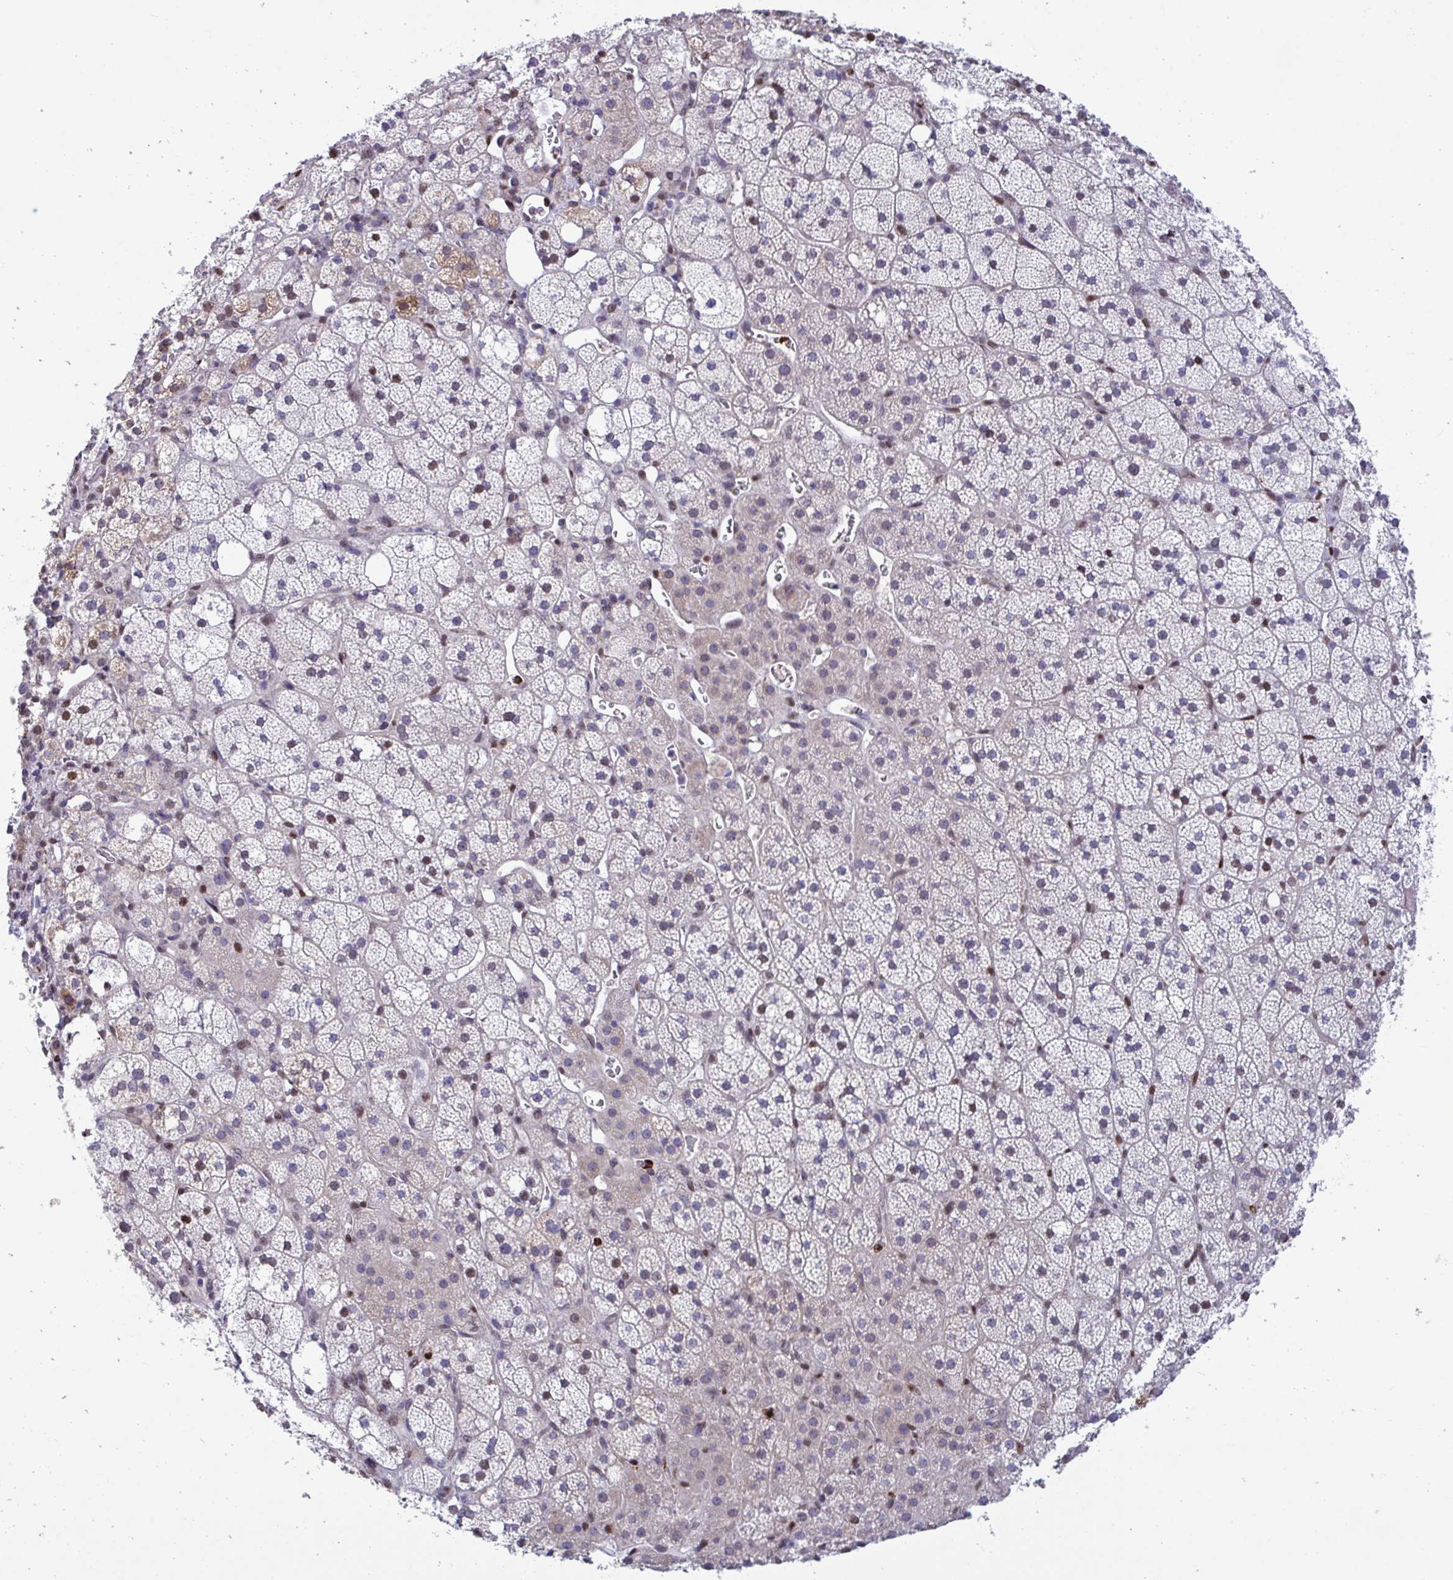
{"staining": {"intensity": "moderate", "quantity": "<25%", "location": "nuclear"}, "tissue": "adrenal gland", "cell_type": "Glandular cells", "image_type": "normal", "snomed": [{"axis": "morphology", "description": "Normal tissue, NOS"}, {"axis": "topography", "description": "Adrenal gland"}], "caption": "IHC micrograph of normal adrenal gland stained for a protein (brown), which demonstrates low levels of moderate nuclear staining in about <25% of glandular cells.", "gene": "PELI1", "patient": {"sex": "male", "age": 53}}